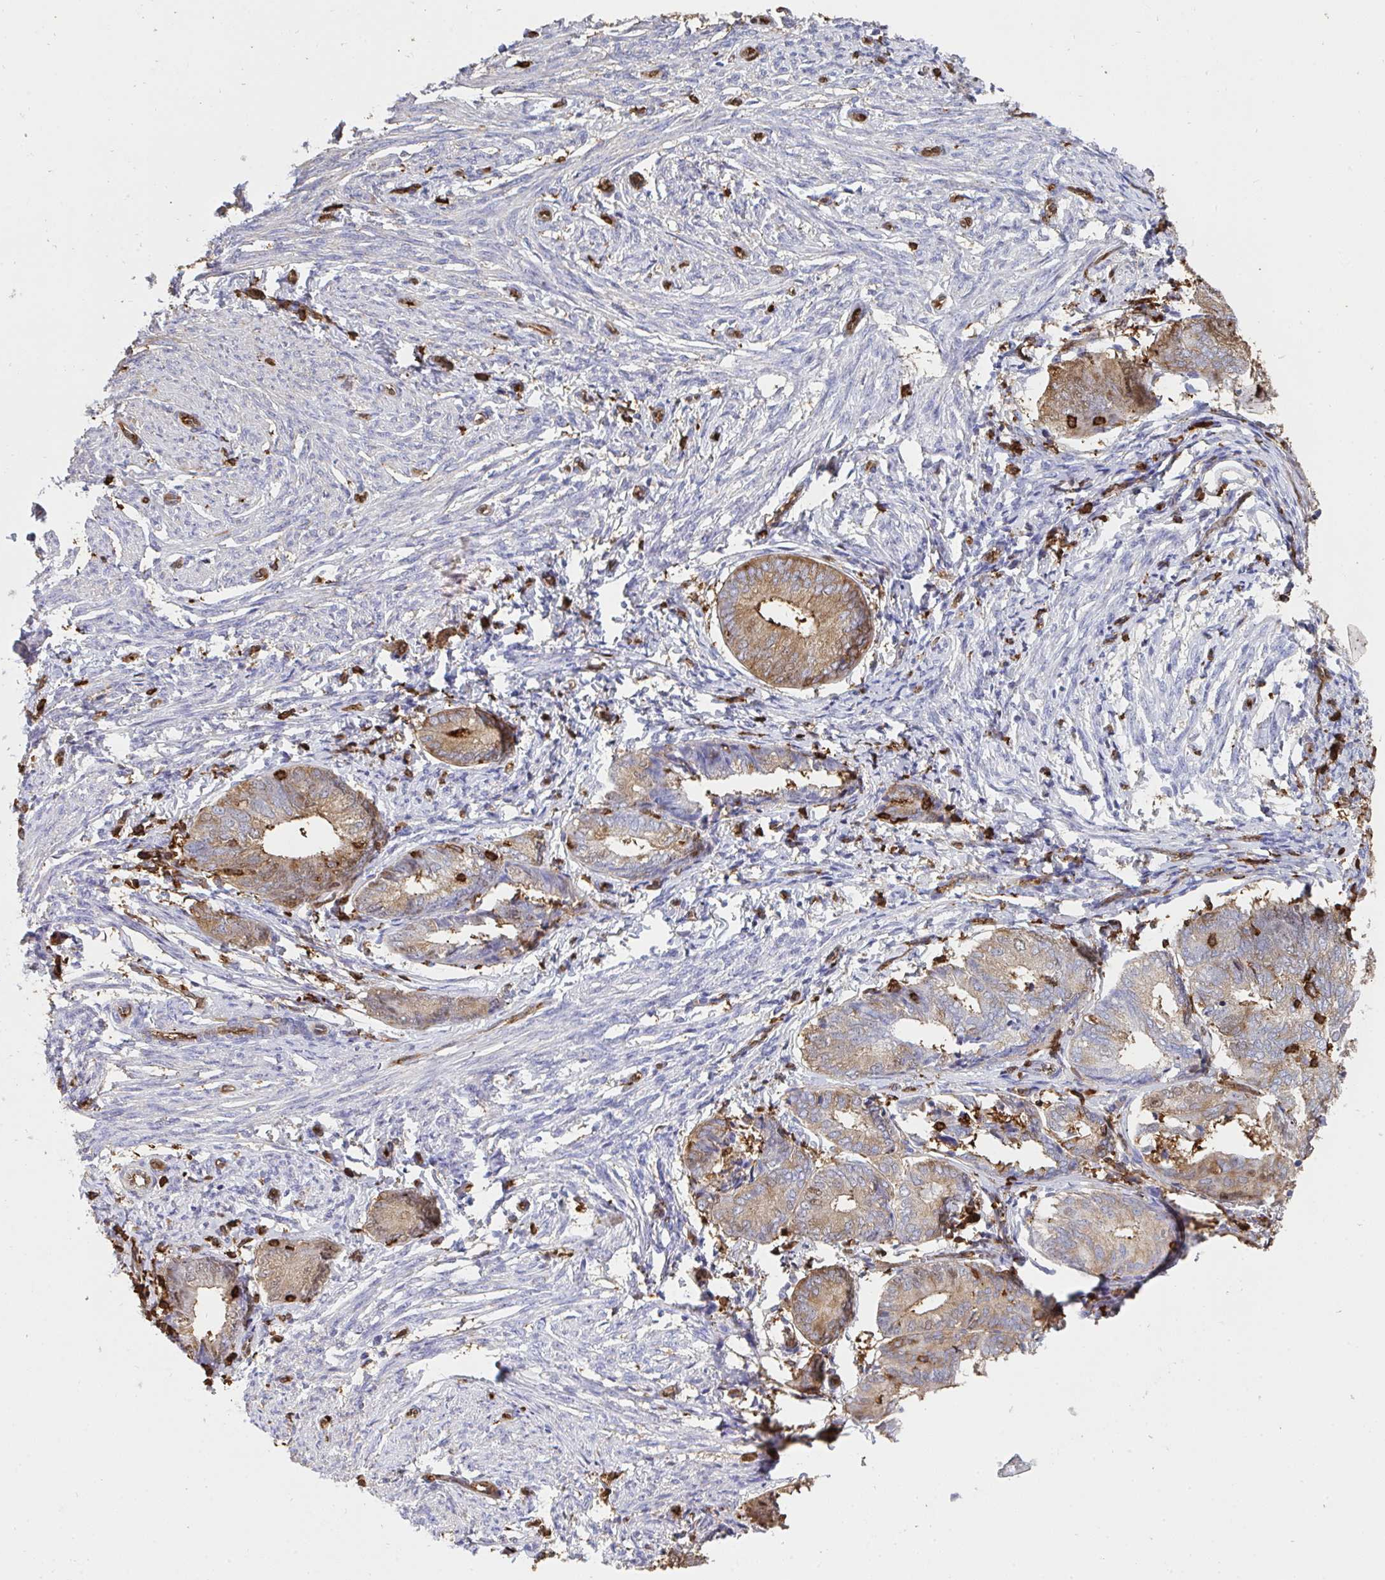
{"staining": {"intensity": "moderate", "quantity": "25%-75%", "location": "cytoplasmic/membranous"}, "tissue": "endometrial cancer", "cell_type": "Tumor cells", "image_type": "cancer", "snomed": [{"axis": "morphology", "description": "Adenocarcinoma, NOS"}, {"axis": "topography", "description": "Endometrium"}], "caption": "About 25%-75% of tumor cells in endometrial cancer (adenocarcinoma) show moderate cytoplasmic/membranous protein positivity as visualized by brown immunohistochemical staining.", "gene": "CFL1", "patient": {"sex": "female", "age": 87}}